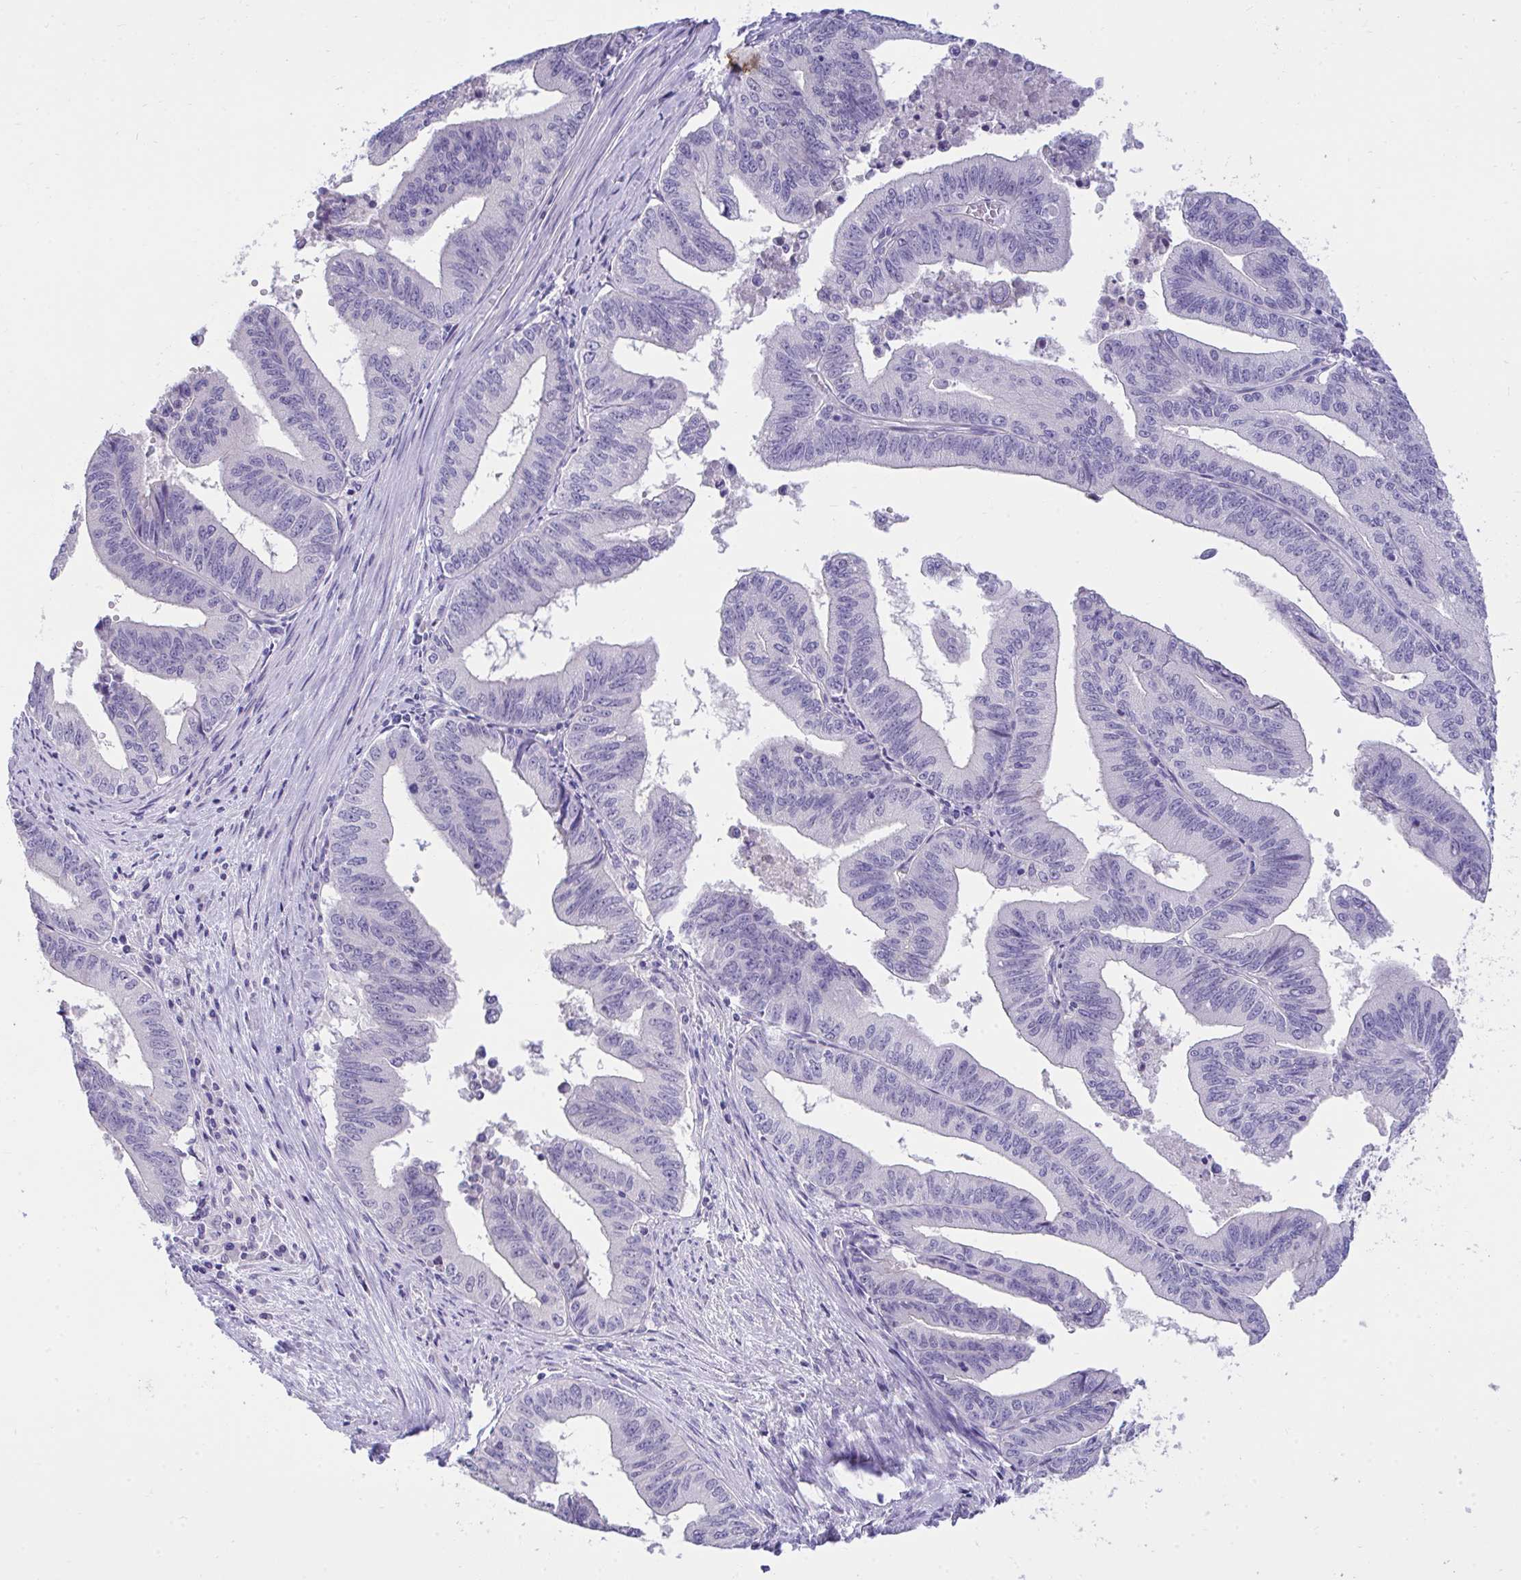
{"staining": {"intensity": "negative", "quantity": "none", "location": "none"}, "tissue": "endometrial cancer", "cell_type": "Tumor cells", "image_type": "cancer", "snomed": [{"axis": "morphology", "description": "Adenocarcinoma, NOS"}, {"axis": "topography", "description": "Endometrium"}], "caption": "A photomicrograph of human endometrial cancer is negative for staining in tumor cells.", "gene": "TMCO5A", "patient": {"sex": "female", "age": 65}}